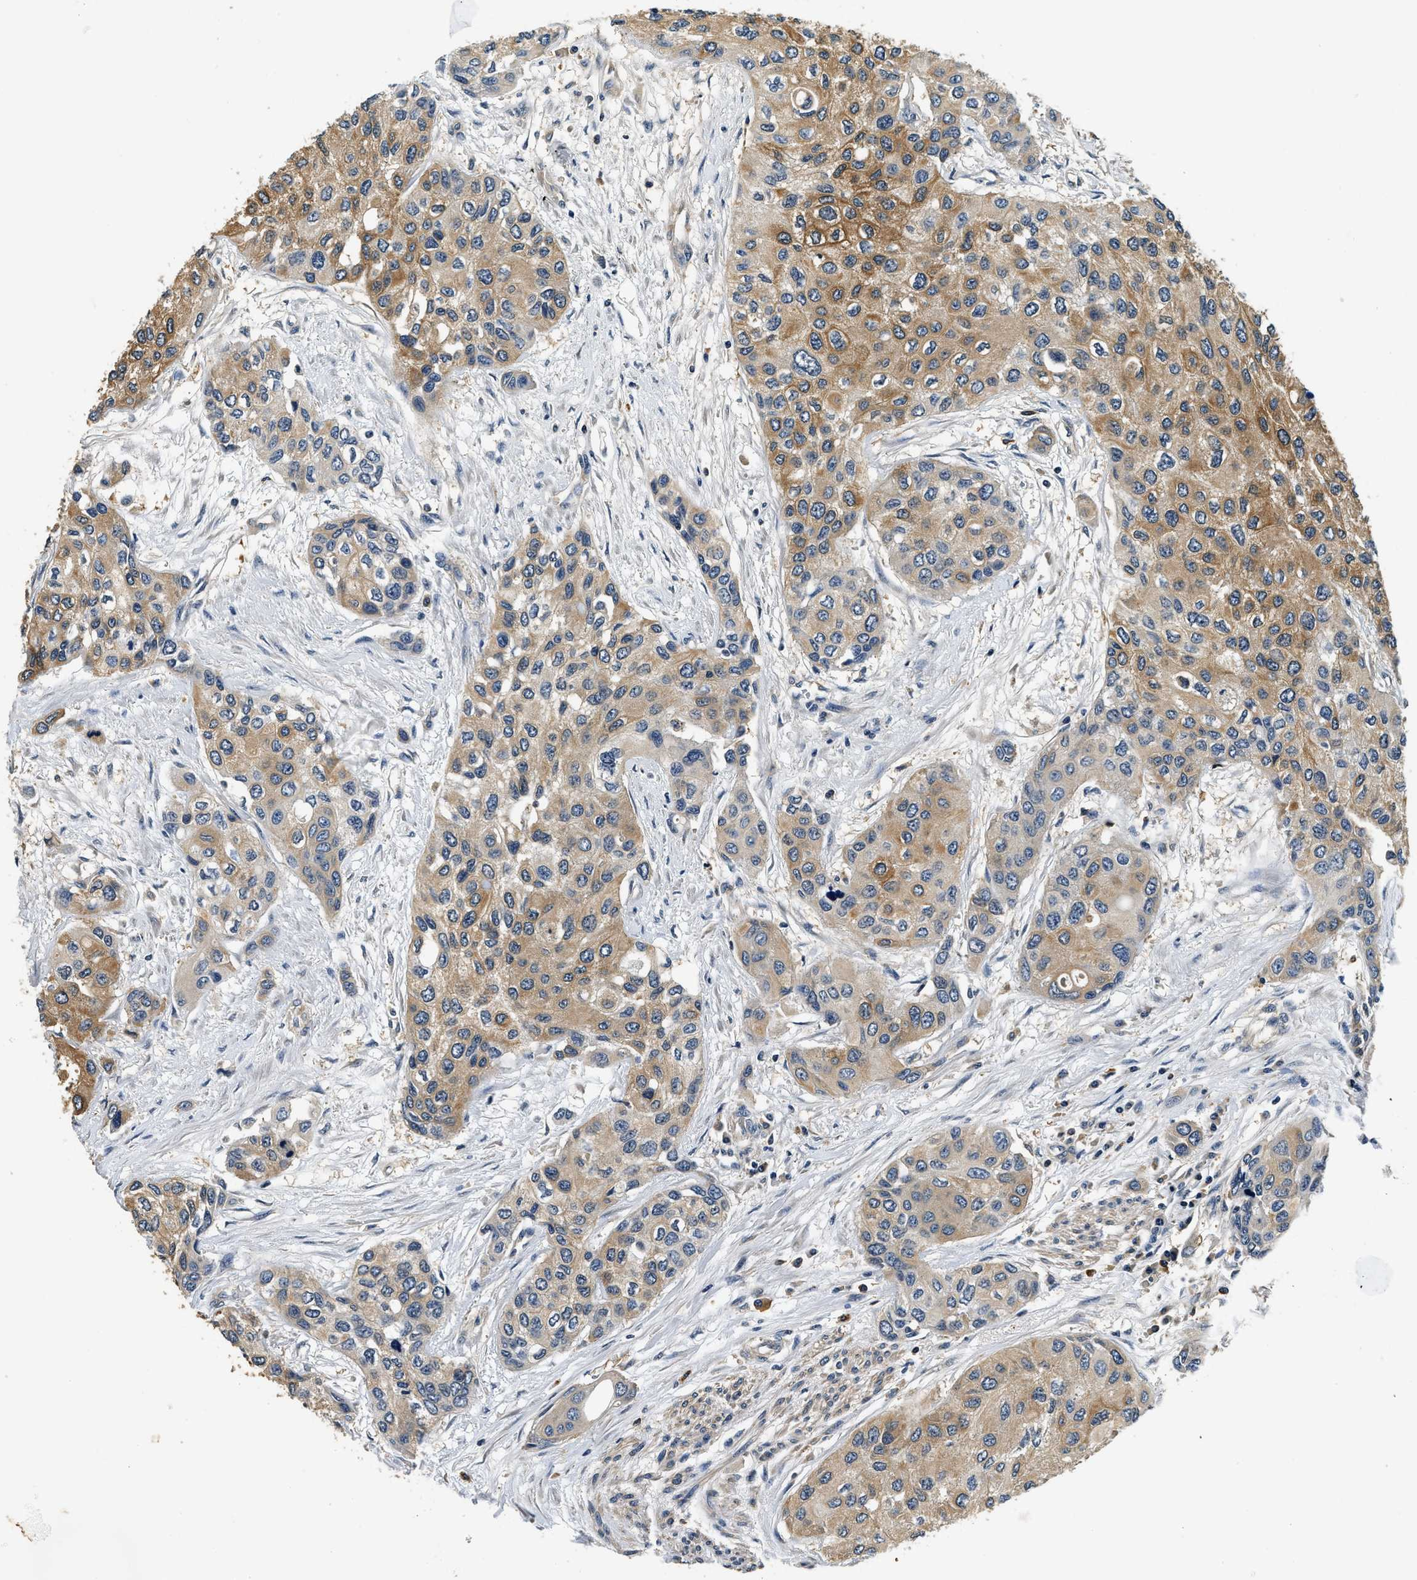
{"staining": {"intensity": "moderate", "quantity": ">75%", "location": "cytoplasmic/membranous"}, "tissue": "urothelial cancer", "cell_type": "Tumor cells", "image_type": "cancer", "snomed": [{"axis": "morphology", "description": "Urothelial carcinoma, High grade"}, {"axis": "topography", "description": "Urinary bladder"}], "caption": "Brown immunohistochemical staining in high-grade urothelial carcinoma demonstrates moderate cytoplasmic/membranous expression in about >75% of tumor cells. (DAB (3,3'-diaminobenzidine) = brown stain, brightfield microscopy at high magnification).", "gene": "RESF1", "patient": {"sex": "female", "age": 56}}